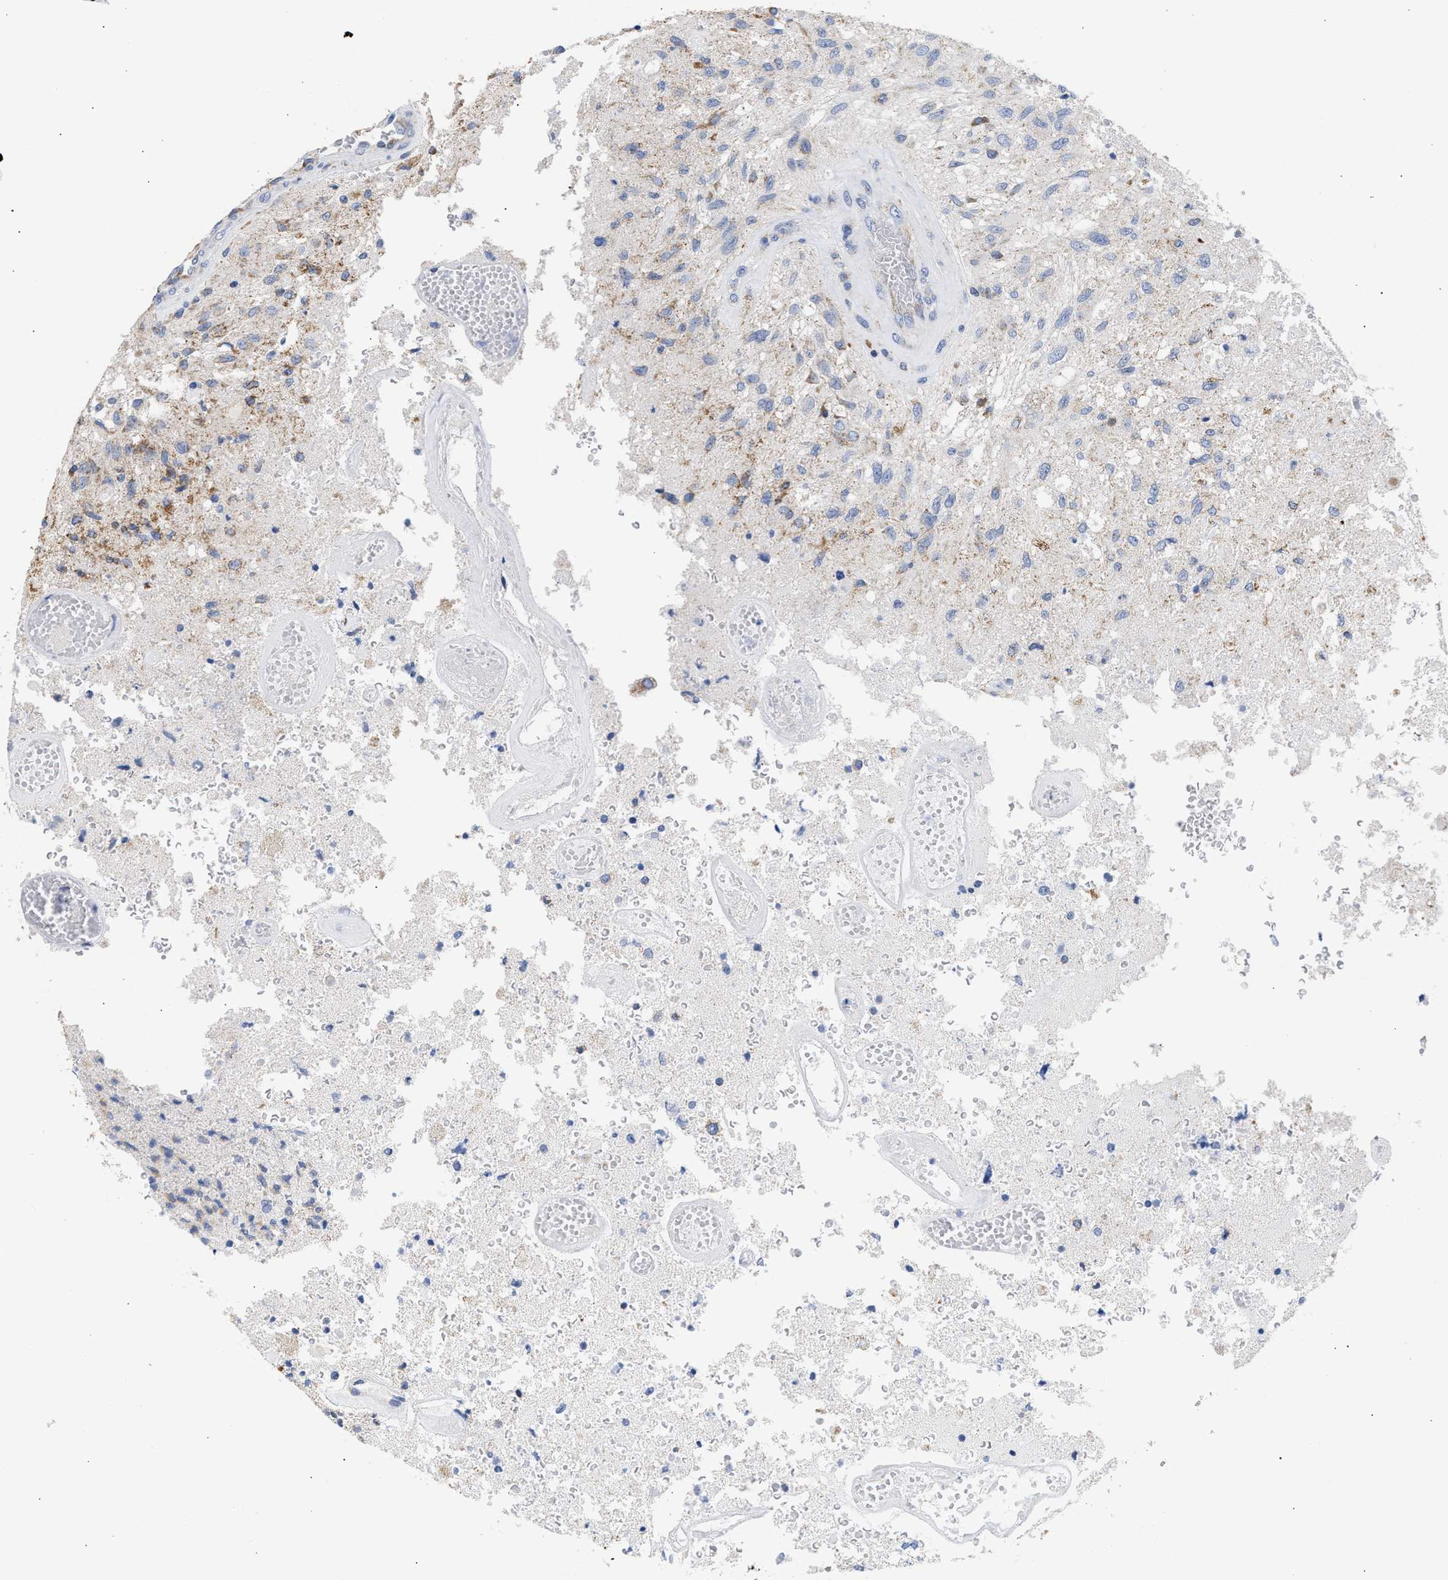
{"staining": {"intensity": "moderate", "quantity": "<25%", "location": "cytoplasmic/membranous"}, "tissue": "glioma", "cell_type": "Tumor cells", "image_type": "cancer", "snomed": [{"axis": "morphology", "description": "Normal tissue, NOS"}, {"axis": "morphology", "description": "Glioma, malignant, High grade"}, {"axis": "topography", "description": "Cerebral cortex"}], "caption": "An IHC photomicrograph of neoplastic tissue is shown. Protein staining in brown shows moderate cytoplasmic/membranous positivity in glioma within tumor cells.", "gene": "ACOT13", "patient": {"sex": "male", "age": 77}}